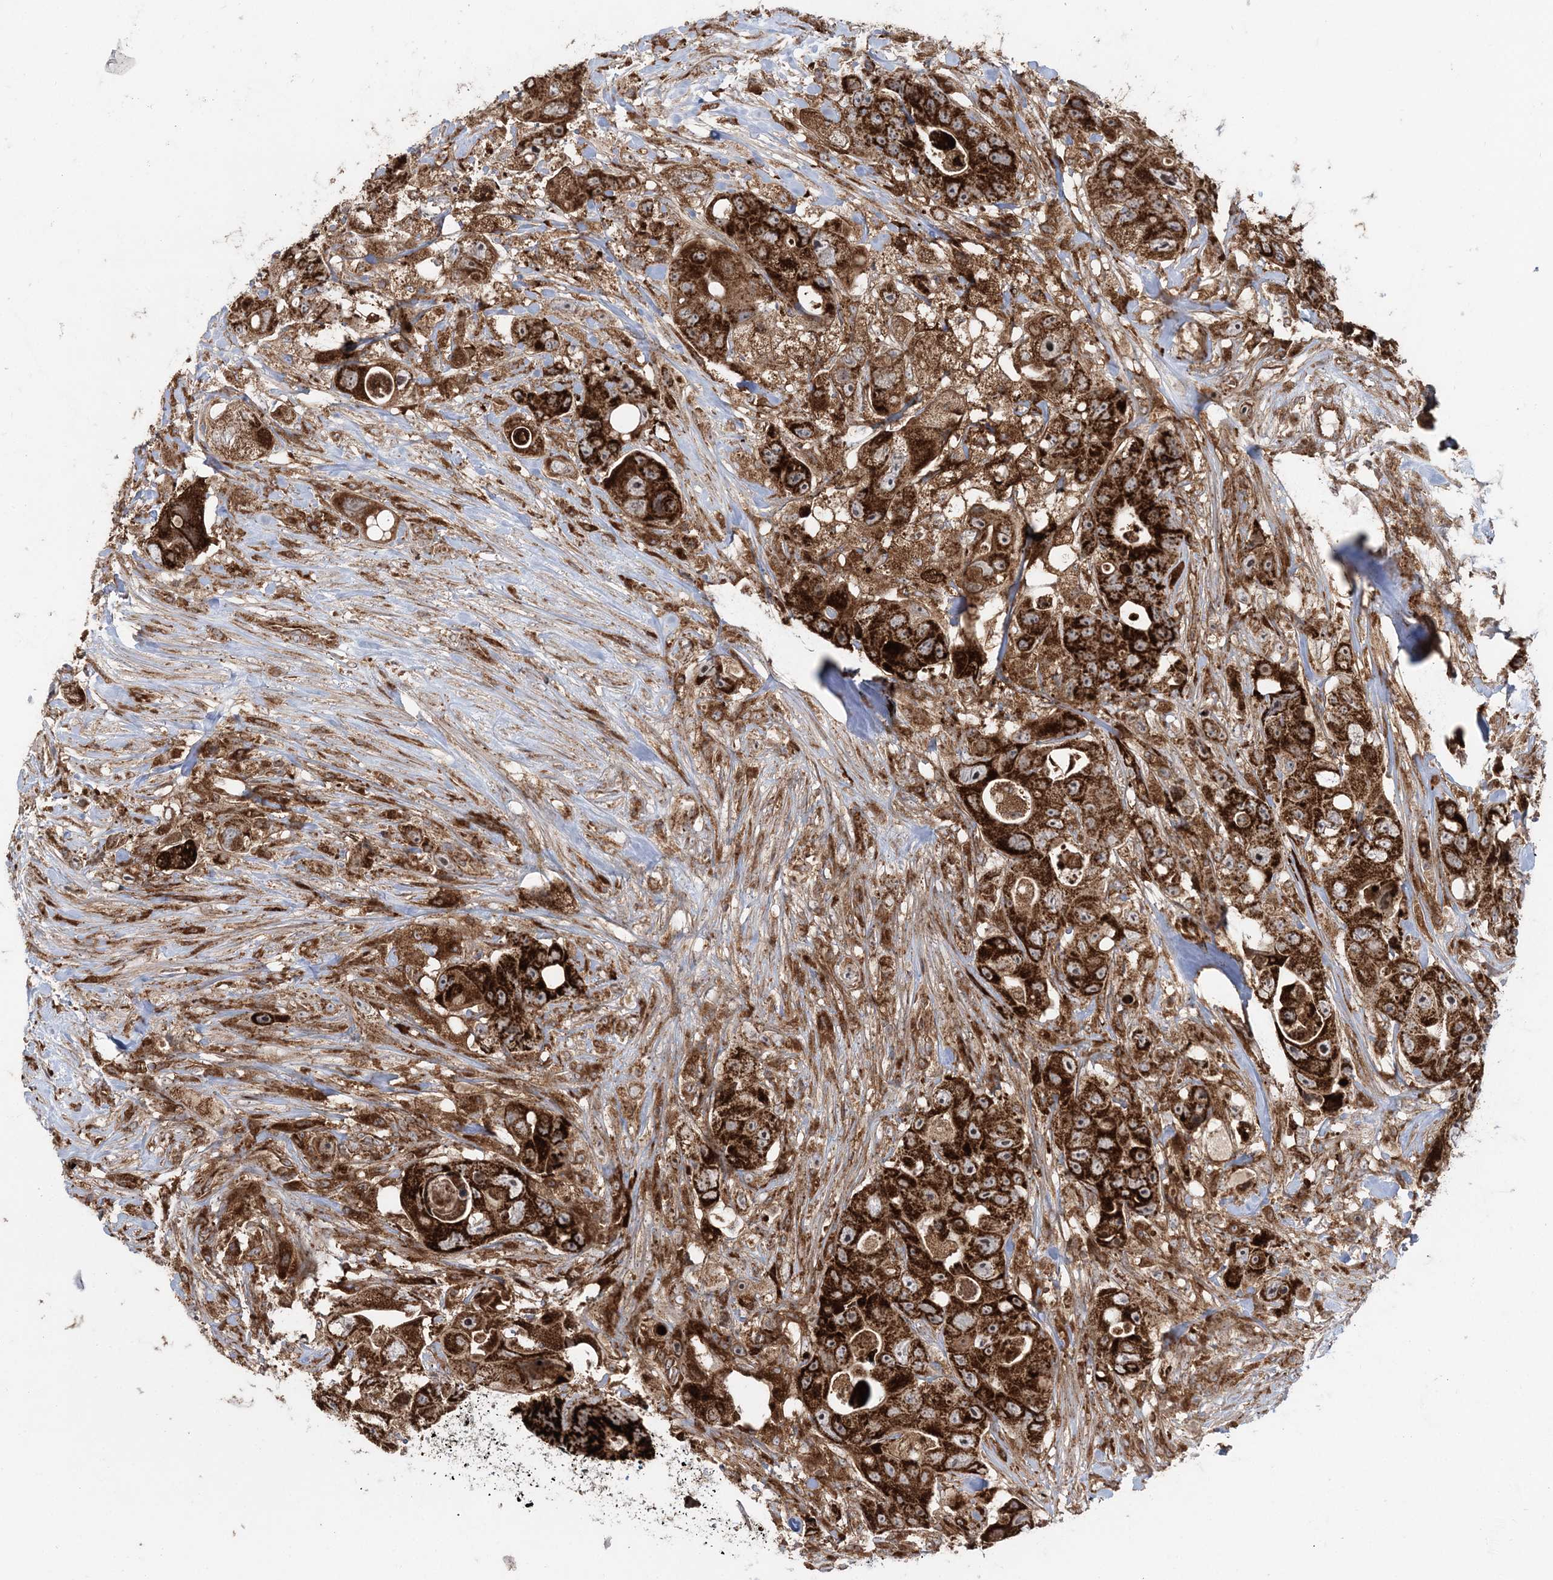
{"staining": {"intensity": "strong", "quantity": ">75%", "location": "cytoplasmic/membranous"}, "tissue": "colorectal cancer", "cell_type": "Tumor cells", "image_type": "cancer", "snomed": [{"axis": "morphology", "description": "Adenocarcinoma, NOS"}, {"axis": "topography", "description": "Colon"}], "caption": "This histopathology image displays immunohistochemistry staining of human colorectal cancer (adenocarcinoma), with high strong cytoplasmic/membranous expression in about >75% of tumor cells.", "gene": "LRPPRC", "patient": {"sex": "female", "age": 46}}